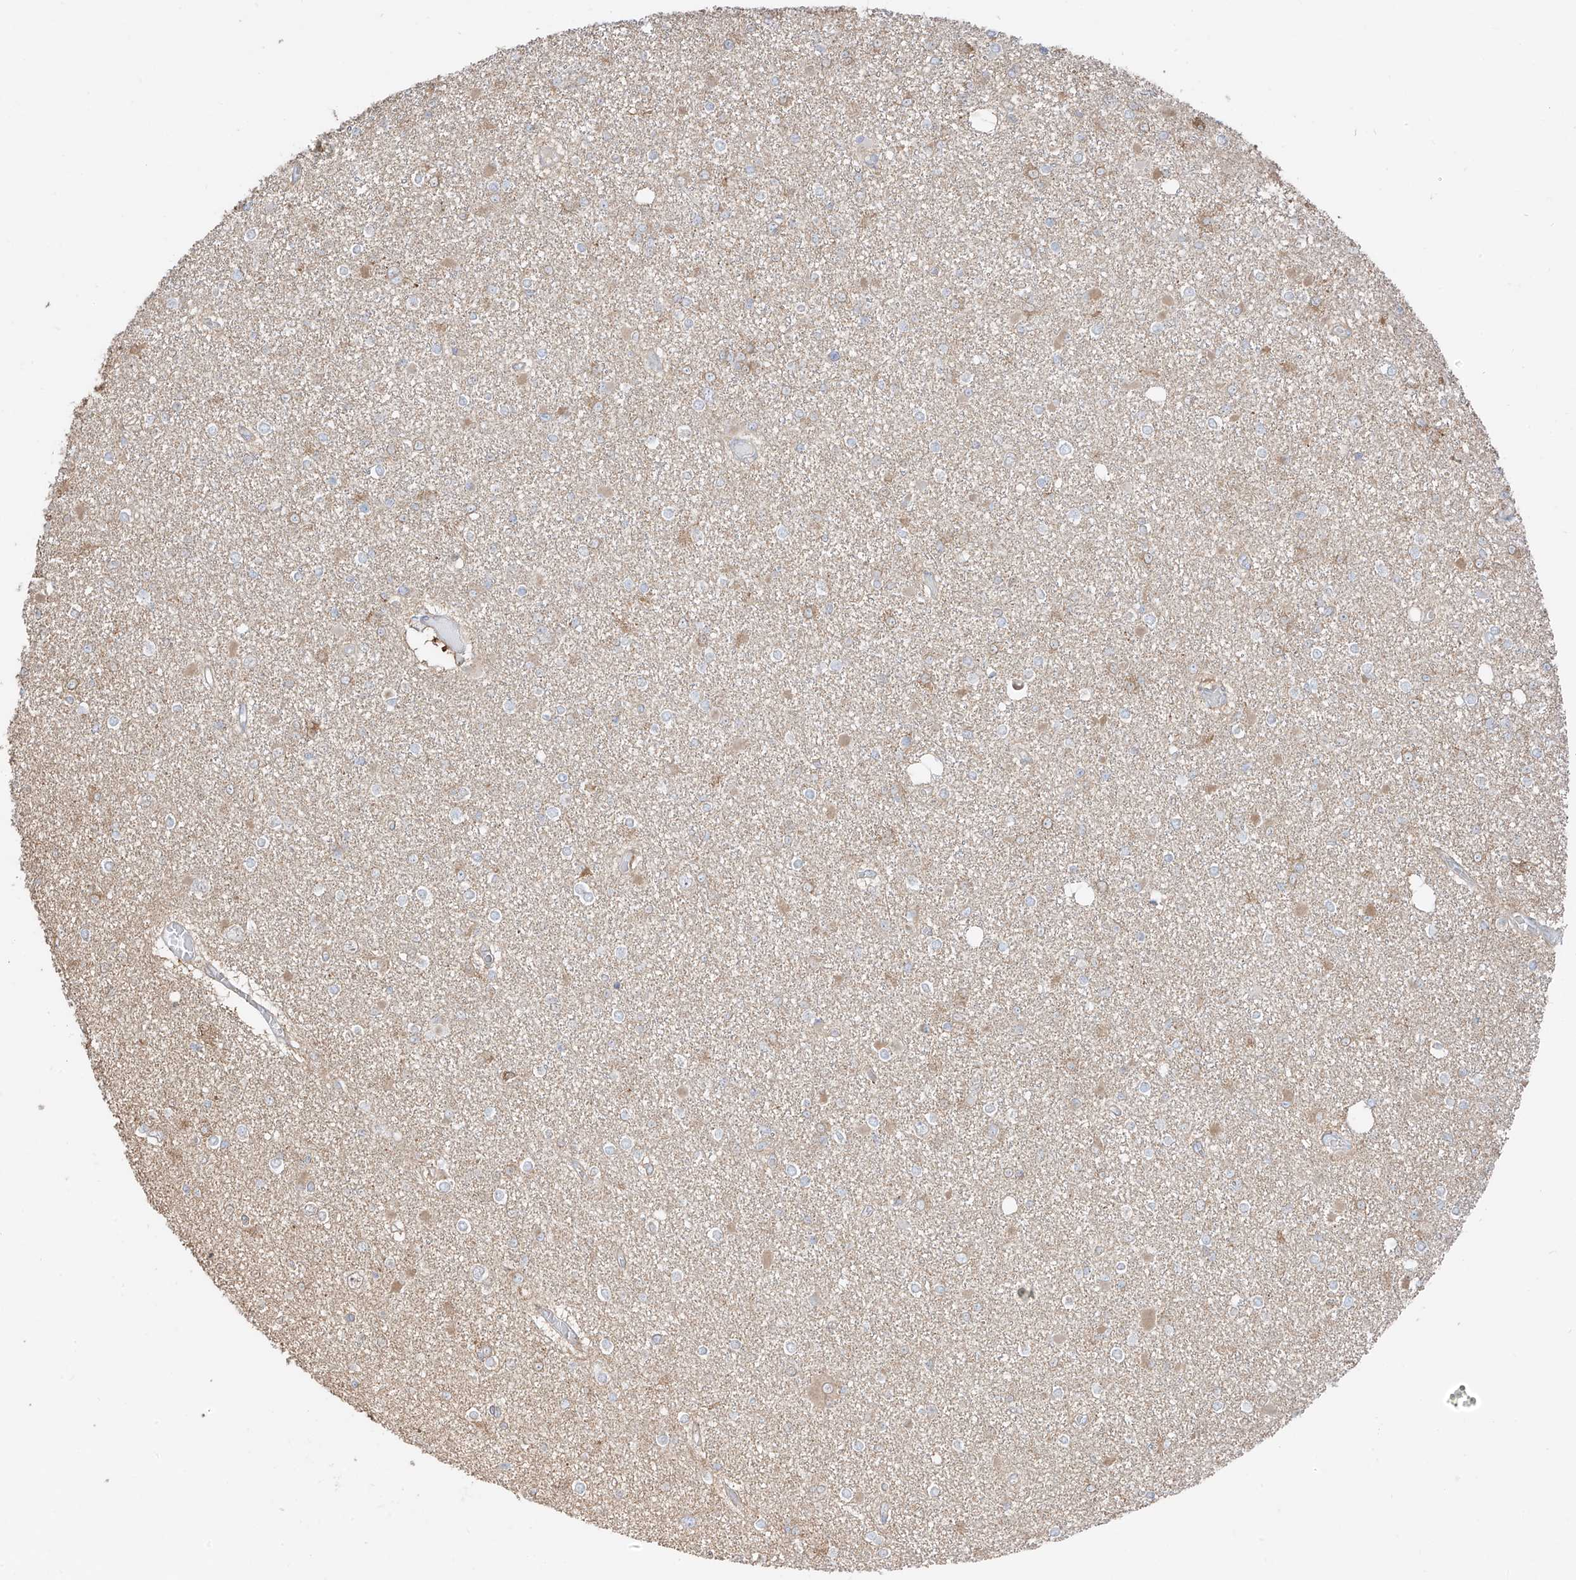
{"staining": {"intensity": "weak", "quantity": "<25%", "location": "cytoplasmic/membranous"}, "tissue": "glioma", "cell_type": "Tumor cells", "image_type": "cancer", "snomed": [{"axis": "morphology", "description": "Glioma, malignant, Low grade"}, {"axis": "topography", "description": "Brain"}], "caption": "Malignant low-grade glioma stained for a protein using immunohistochemistry (IHC) demonstrates no staining tumor cells.", "gene": "ETHE1", "patient": {"sex": "female", "age": 22}}